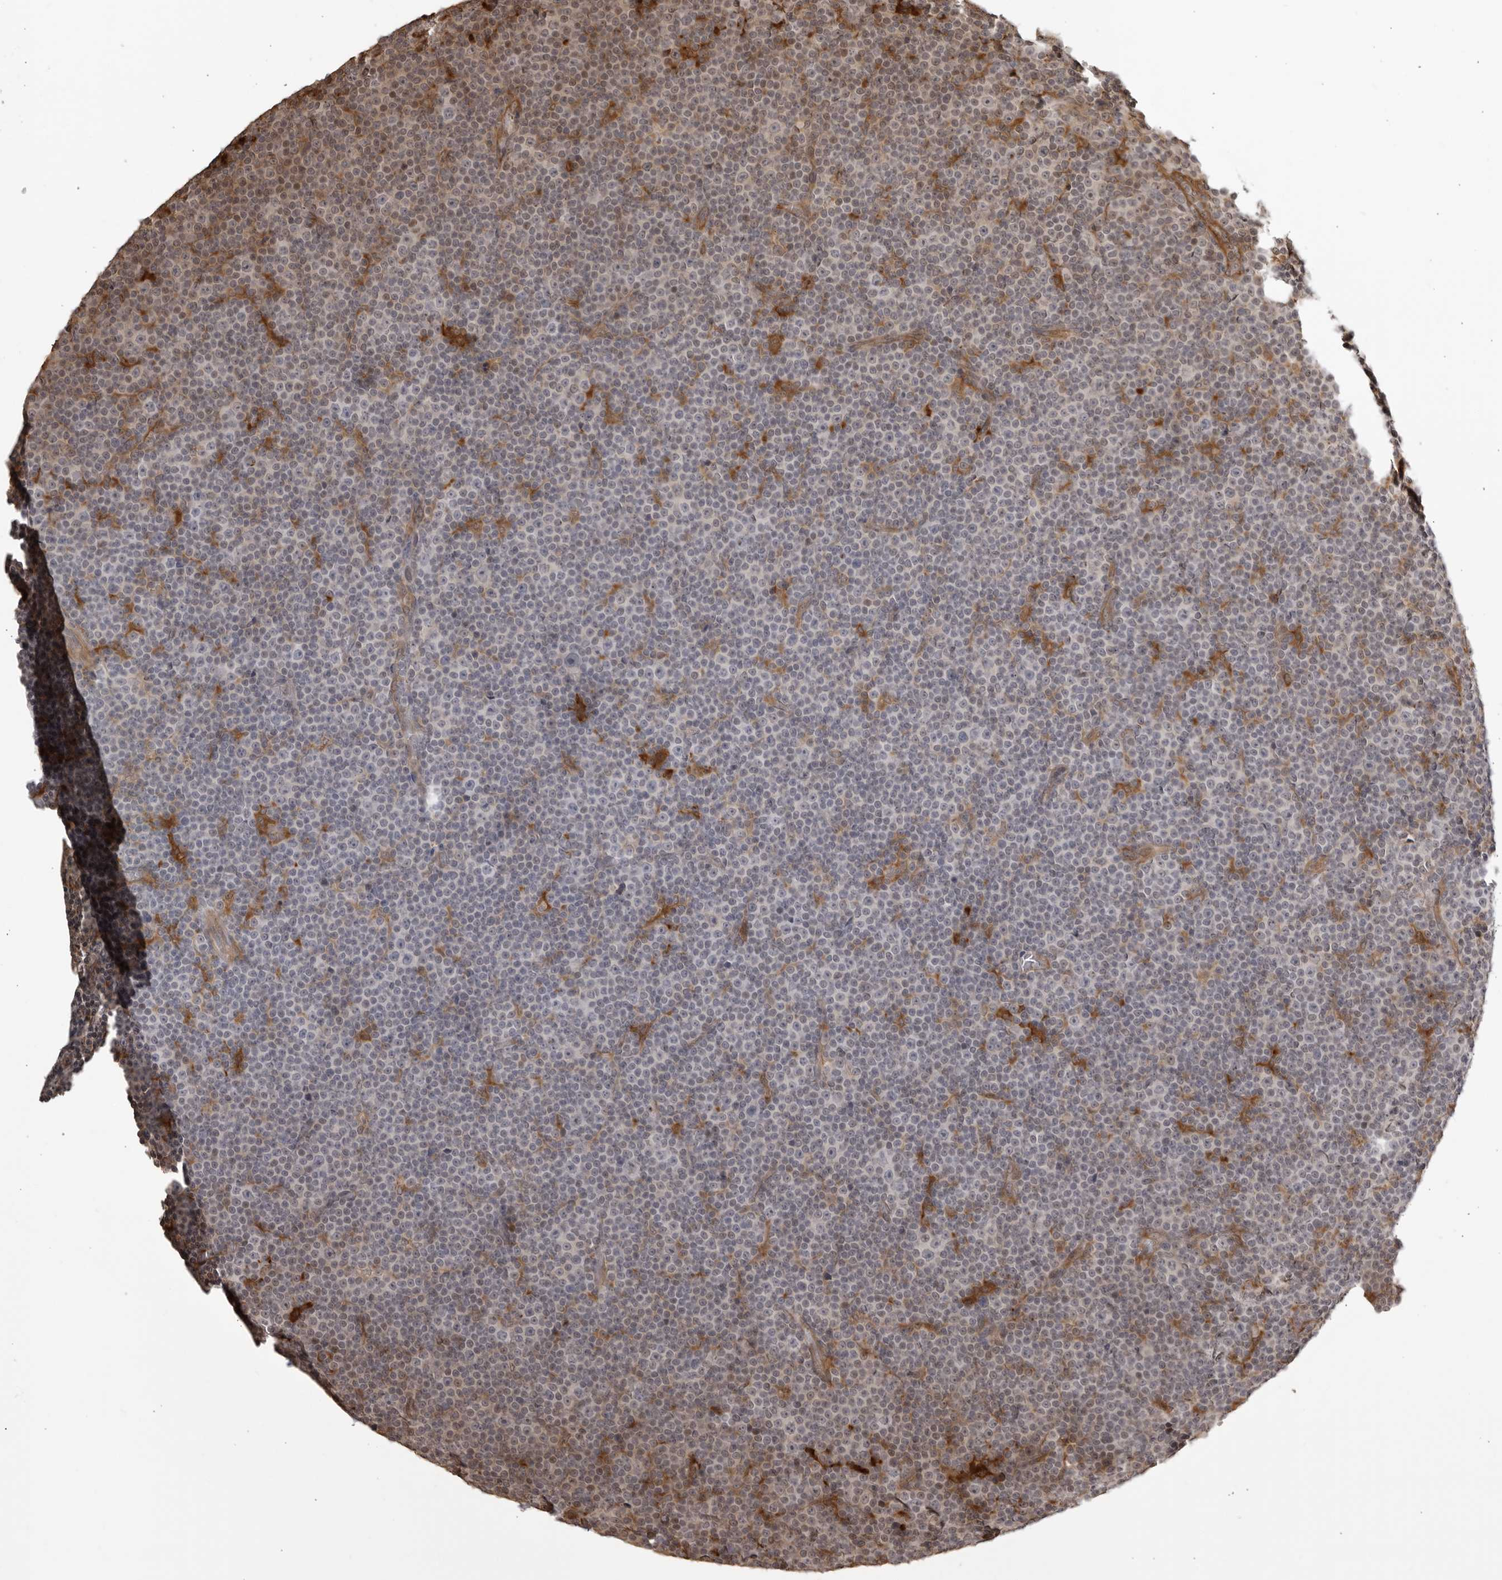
{"staining": {"intensity": "negative", "quantity": "none", "location": "none"}, "tissue": "lymphoma", "cell_type": "Tumor cells", "image_type": "cancer", "snomed": [{"axis": "morphology", "description": "Malignant lymphoma, non-Hodgkin's type, Low grade"}, {"axis": "topography", "description": "Lymph node"}], "caption": "Immunohistochemistry of human lymphoma demonstrates no staining in tumor cells.", "gene": "TCF21", "patient": {"sex": "female", "age": 67}}